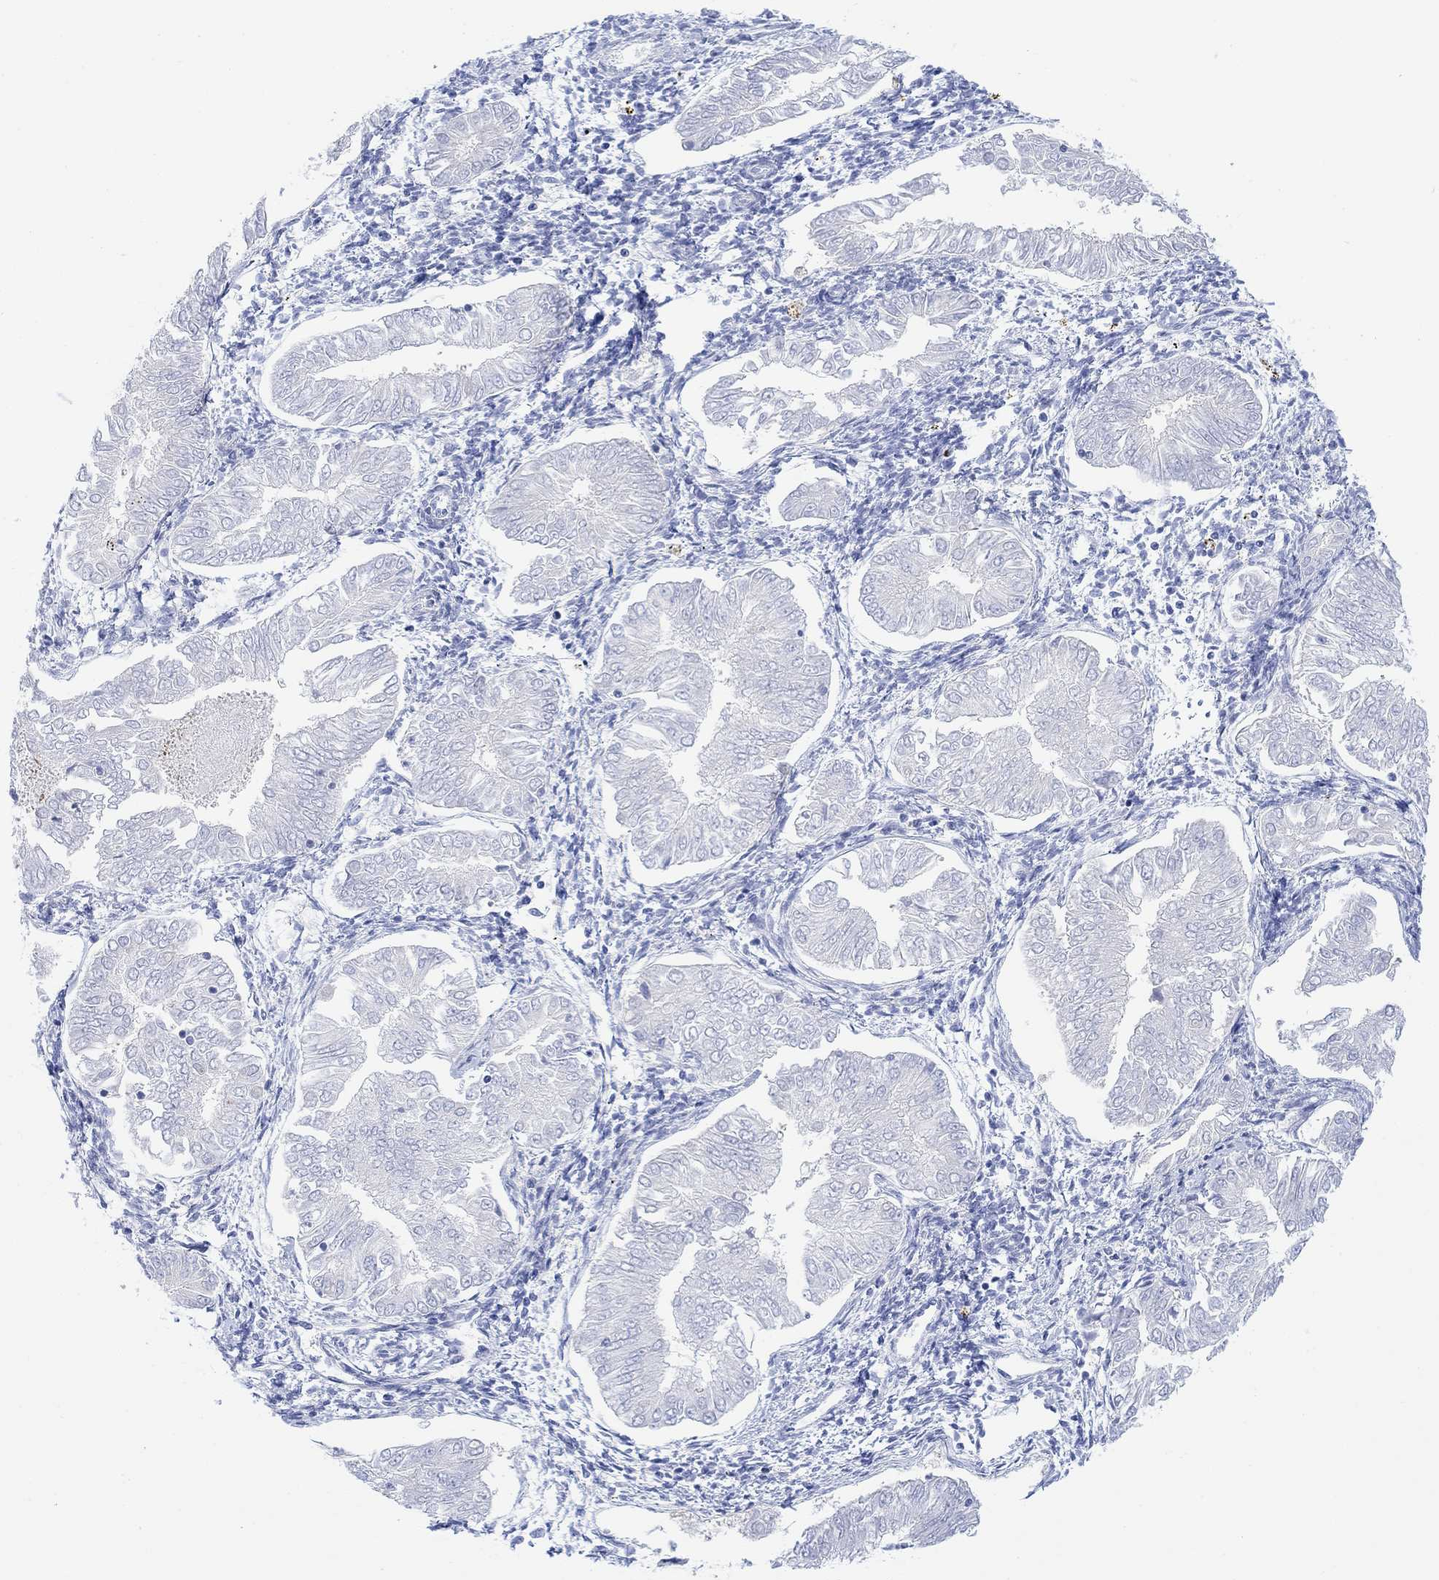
{"staining": {"intensity": "negative", "quantity": "none", "location": "none"}, "tissue": "endometrial cancer", "cell_type": "Tumor cells", "image_type": "cancer", "snomed": [{"axis": "morphology", "description": "Adenocarcinoma, NOS"}, {"axis": "topography", "description": "Endometrium"}], "caption": "Adenocarcinoma (endometrial) was stained to show a protein in brown. There is no significant expression in tumor cells.", "gene": "TLDC2", "patient": {"sex": "female", "age": 53}}